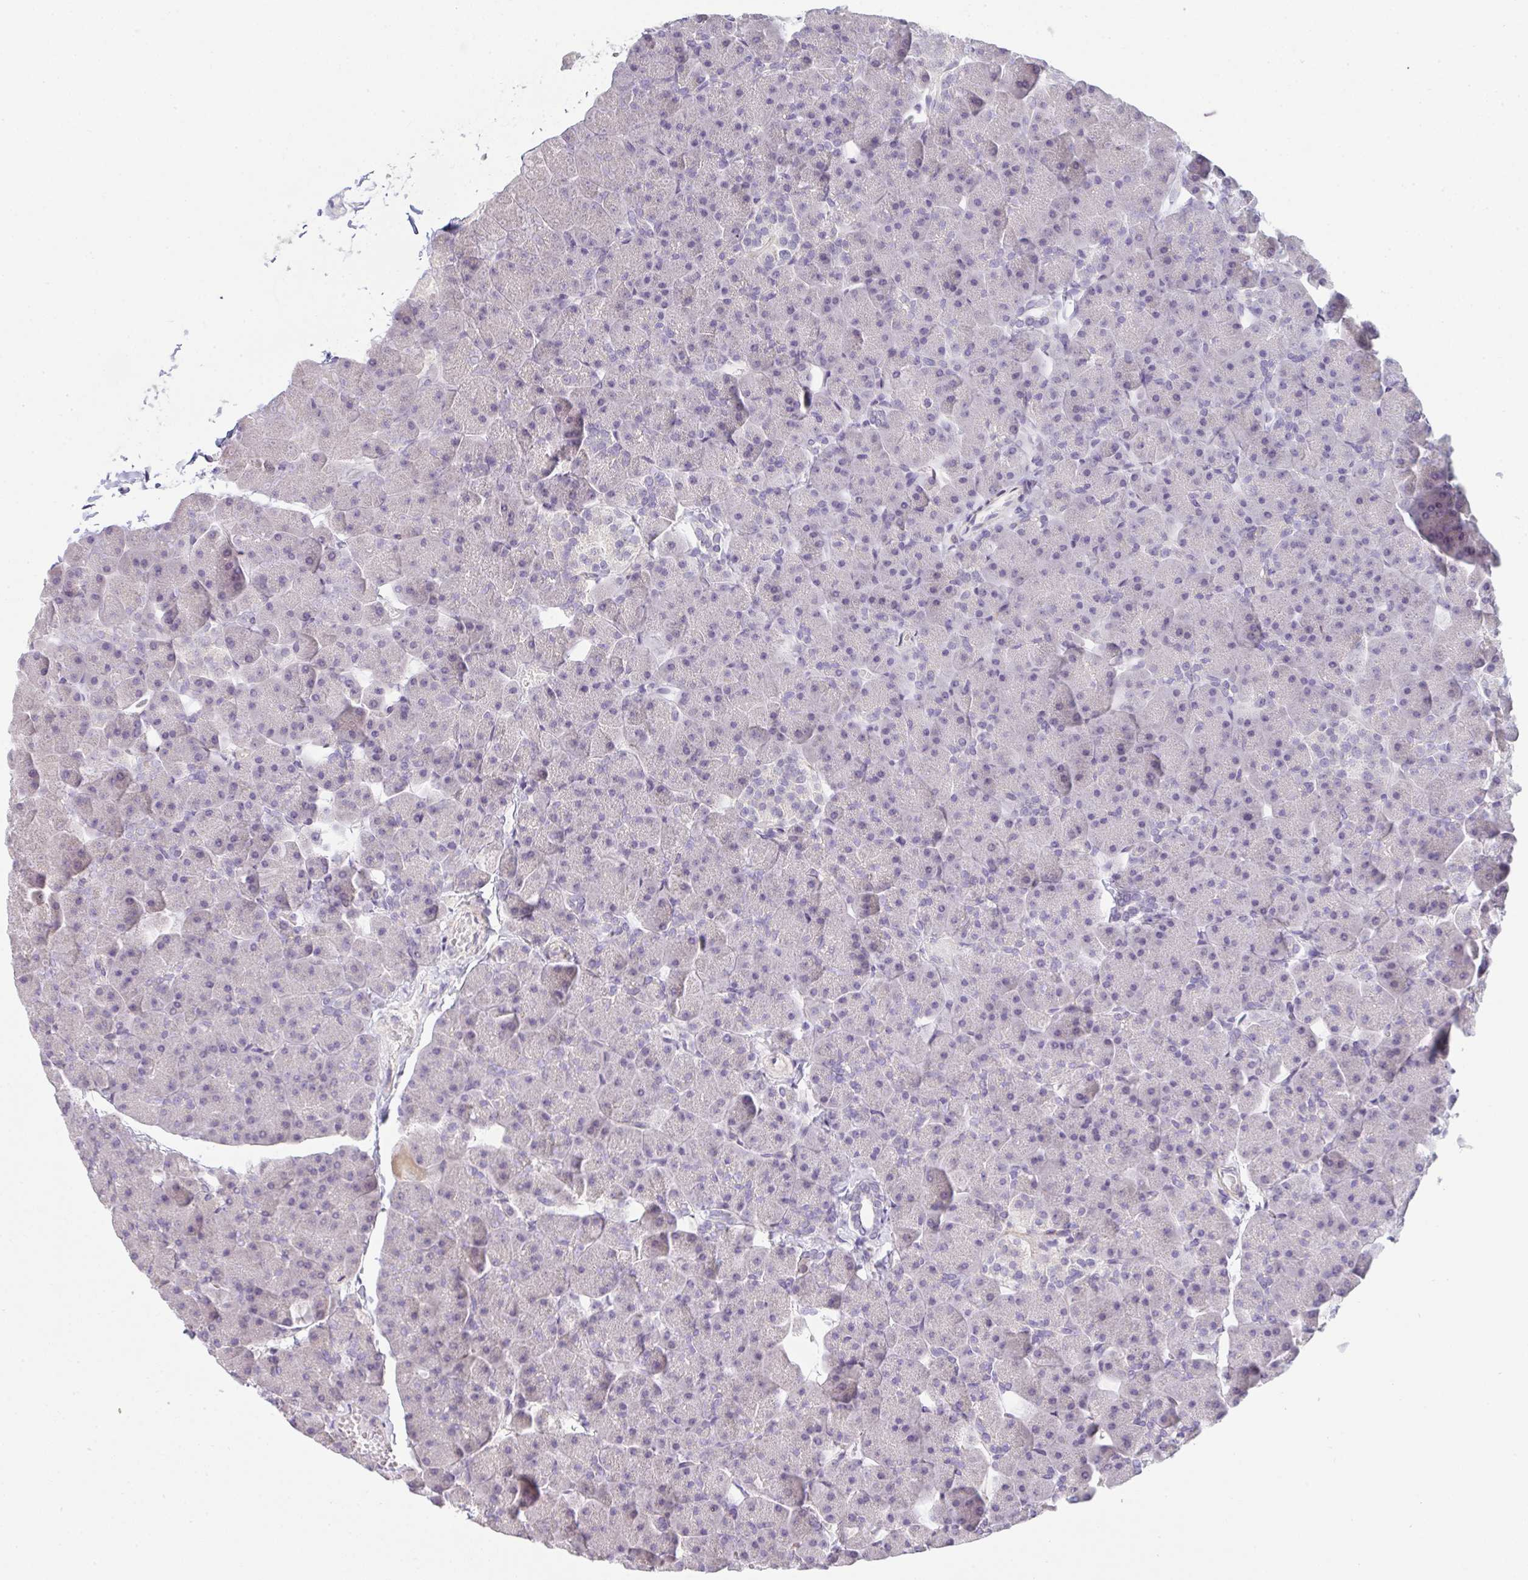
{"staining": {"intensity": "negative", "quantity": "none", "location": "none"}, "tissue": "pancreas", "cell_type": "Exocrine glandular cells", "image_type": "normal", "snomed": [{"axis": "morphology", "description": "Normal tissue, NOS"}, {"axis": "topography", "description": "Pancreas"}], "caption": "Histopathology image shows no significant protein staining in exocrine glandular cells of benign pancreas. The staining is performed using DAB (3,3'-diaminobenzidine) brown chromogen with nuclei counter-stained in using hematoxylin.", "gene": "FILIP1", "patient": {"sex": "male", "age": 35}}